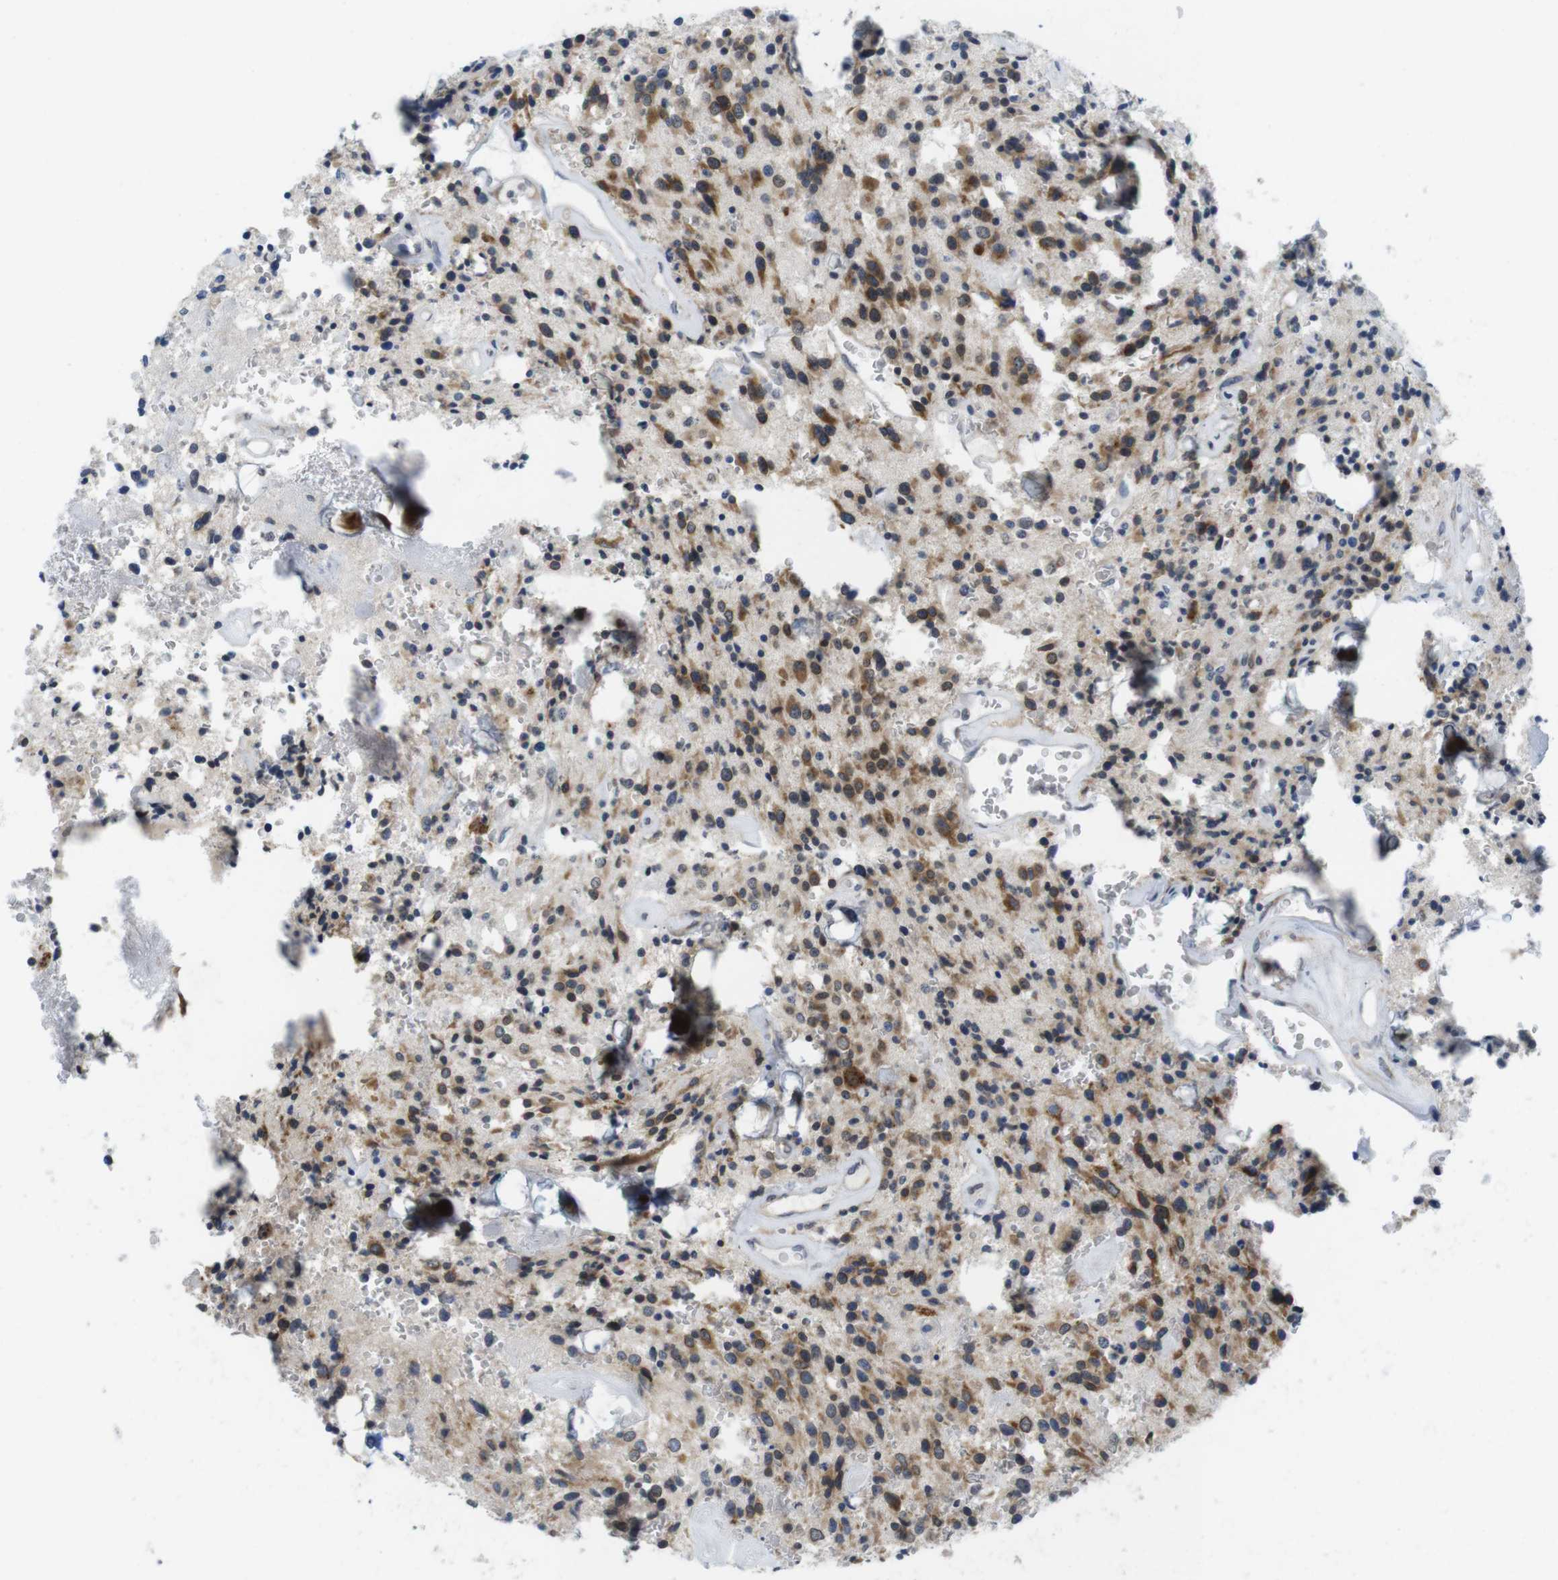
{"staining": {"intensity": "moderate", "quantity": "25%-75%", "location": "cytoplasmic/membranous"}, "tissue": "glioma", "cell_type": "Tumor cells", "image_type": "cancer", "snomed": [{"axis": "morphology", "description": "Glioma, malignant, Low grade"}, {"axis": "topography", "description": "Brain"}], "caption": "Immunohistochemical staining of human glioma exhibits medium levels of moderate cytoplasmic/membranous positivity in about 25%-75% of tumor cells. (DAB = brown stain, brightfield microscopy at high magnification).", "gene": "ERGIC3", "patient": {"sex": "male", "age": 58}}